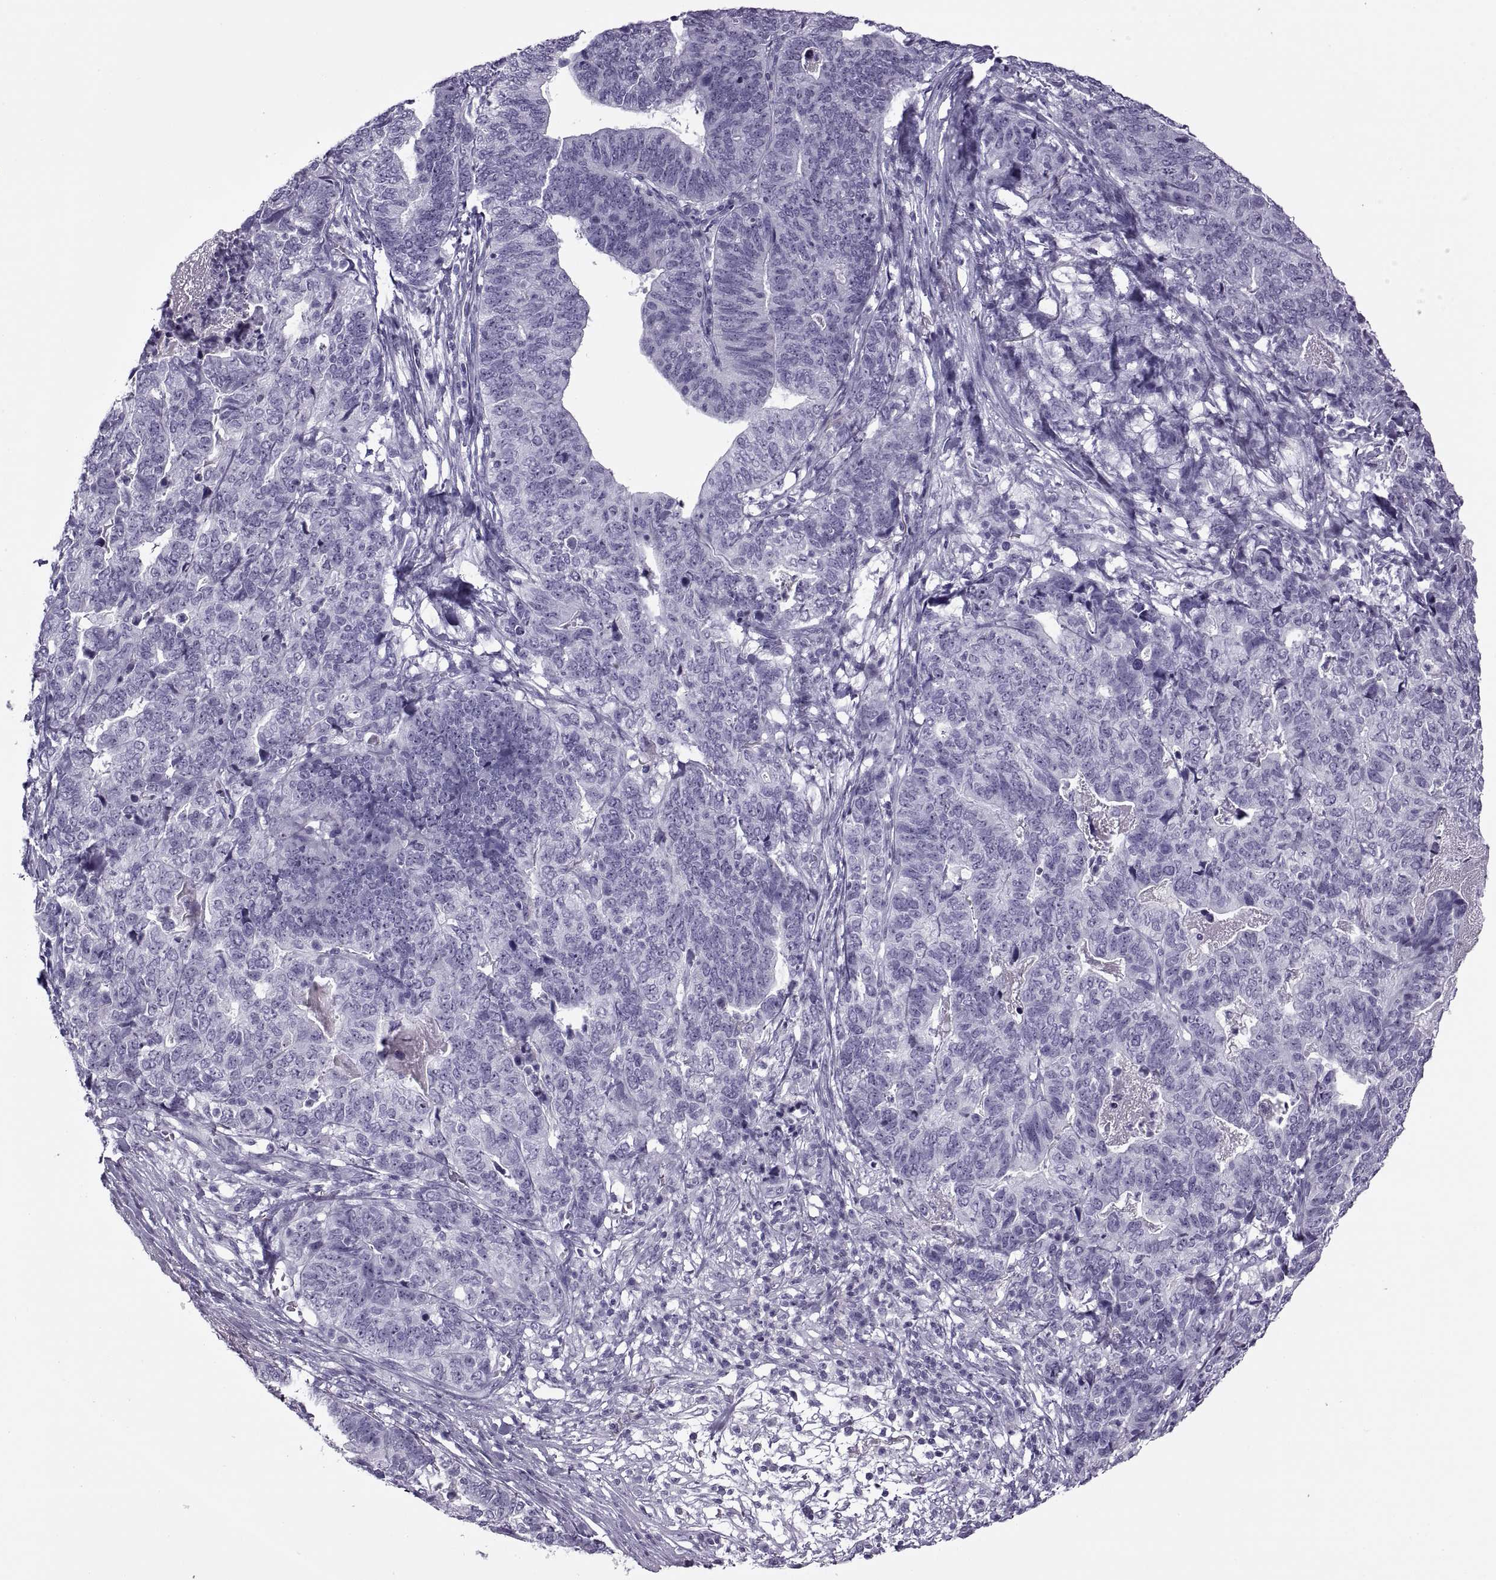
{"staining": {"intensity": "negative", "quantity": "none", "location": "none"}, "tissue": "stomach cancer", "cell_type": "Tumor cells", "image_type": "cancer", "snomed": [{"axis": "morphology", "description": "Adenocarcinoma, NOS"}, {"axis": "topography", "description": "Stomach, upper"}], "caption": "DAB (3,3'-diaminobenzidine) immunohistochemical staining of human adenocarcinoma (stomach) demonstrates no significant staining in tumor cells.", "gene": "FAM24A", "patient": {"sex": "female", "age": 67}}